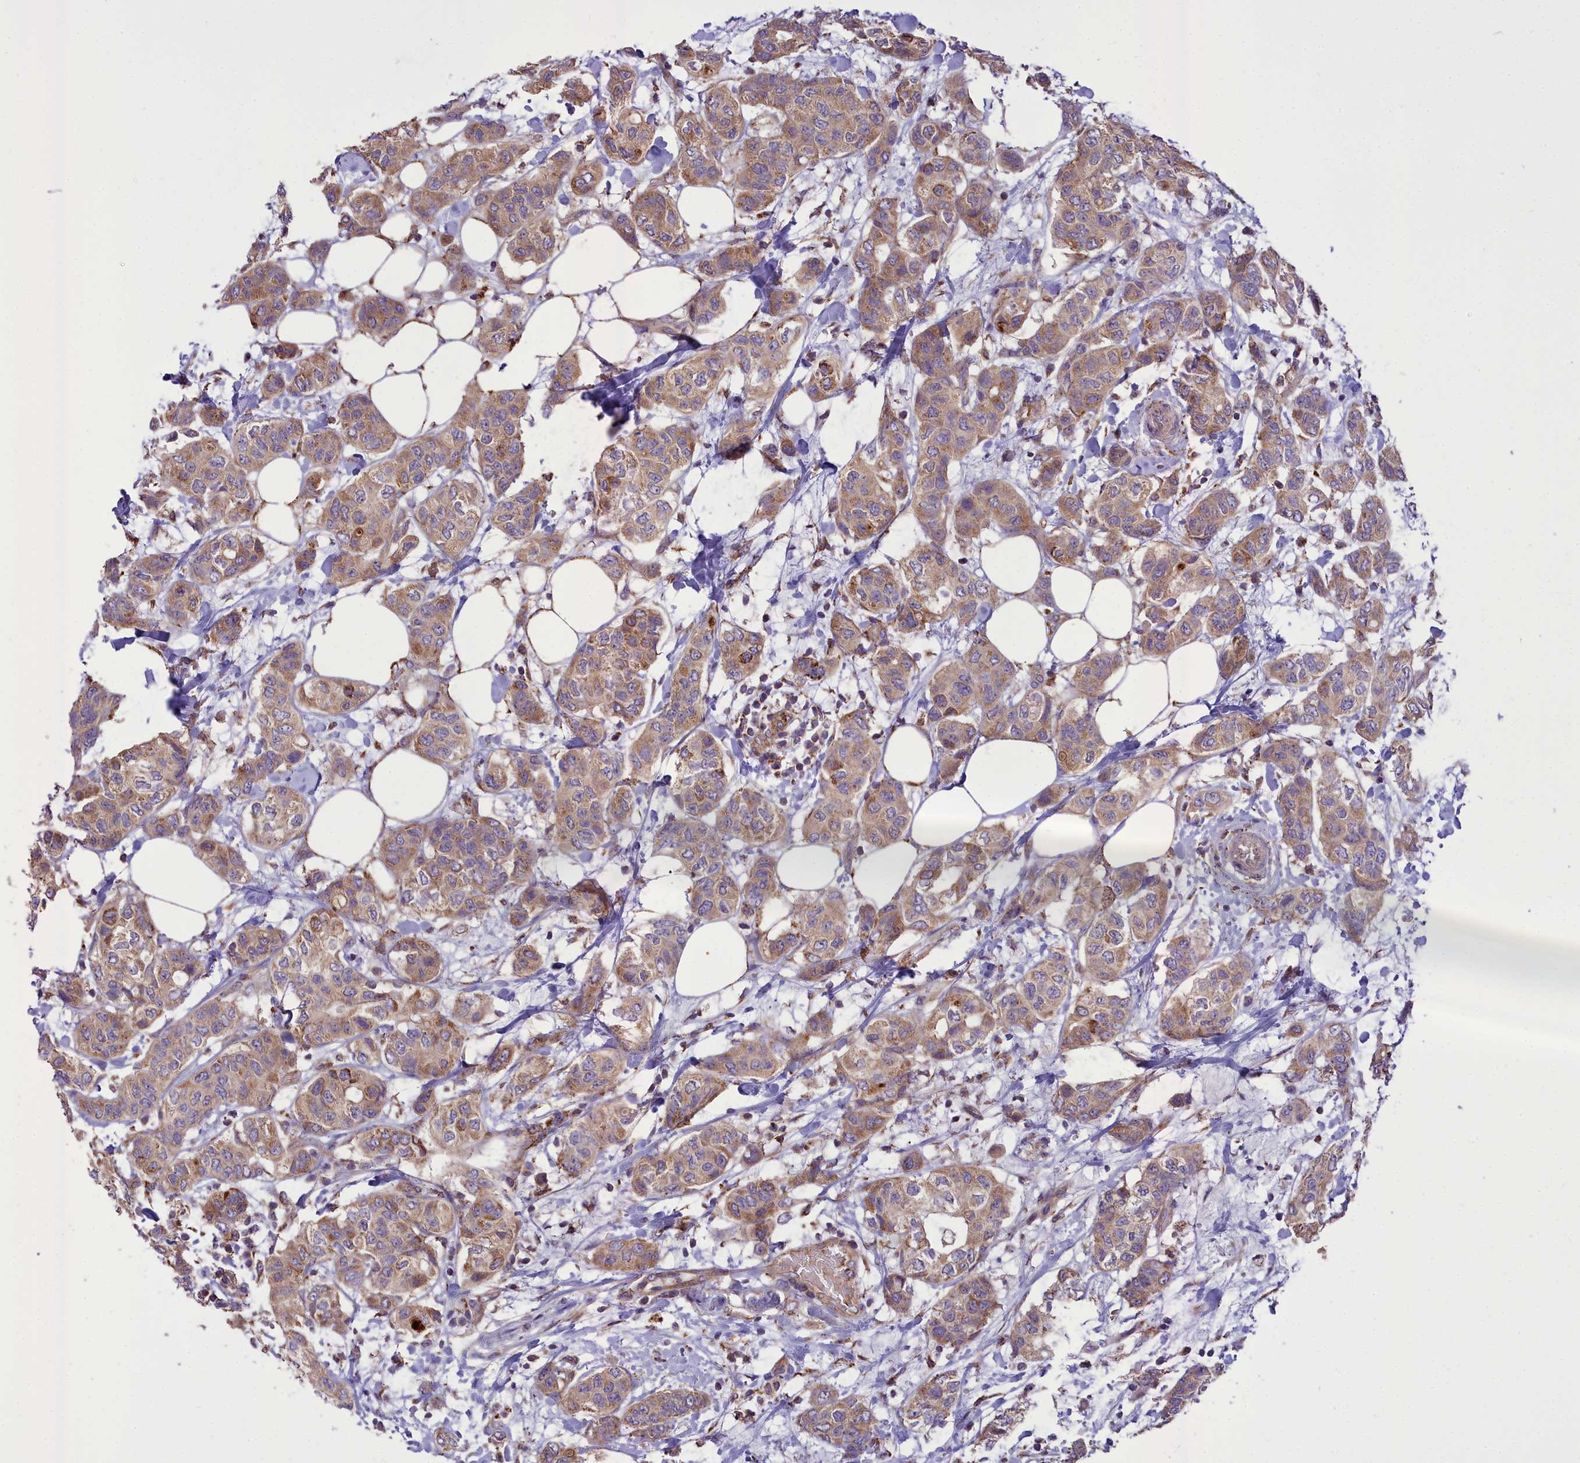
{"staining": {"intensity": "moderate", "quantity": ">75%", "location": "cytoplasmic/membranous"}, "tissue": "breast cancer", "cell_type": "Tumor cells", "image_type": "cancer", "snomed": [{"axis": "morphology", "description": "Lobular carcinoma"}, {"axis": "topography", "description": "Breast"}], "caption": "Lobular carcinoma (breast) tissue displays moderate cytoplasmic/membranous expression in approximately >75% of tumor cells", "gene": "TBC1D24", "patient": {"sex": "female", "age": 51}}